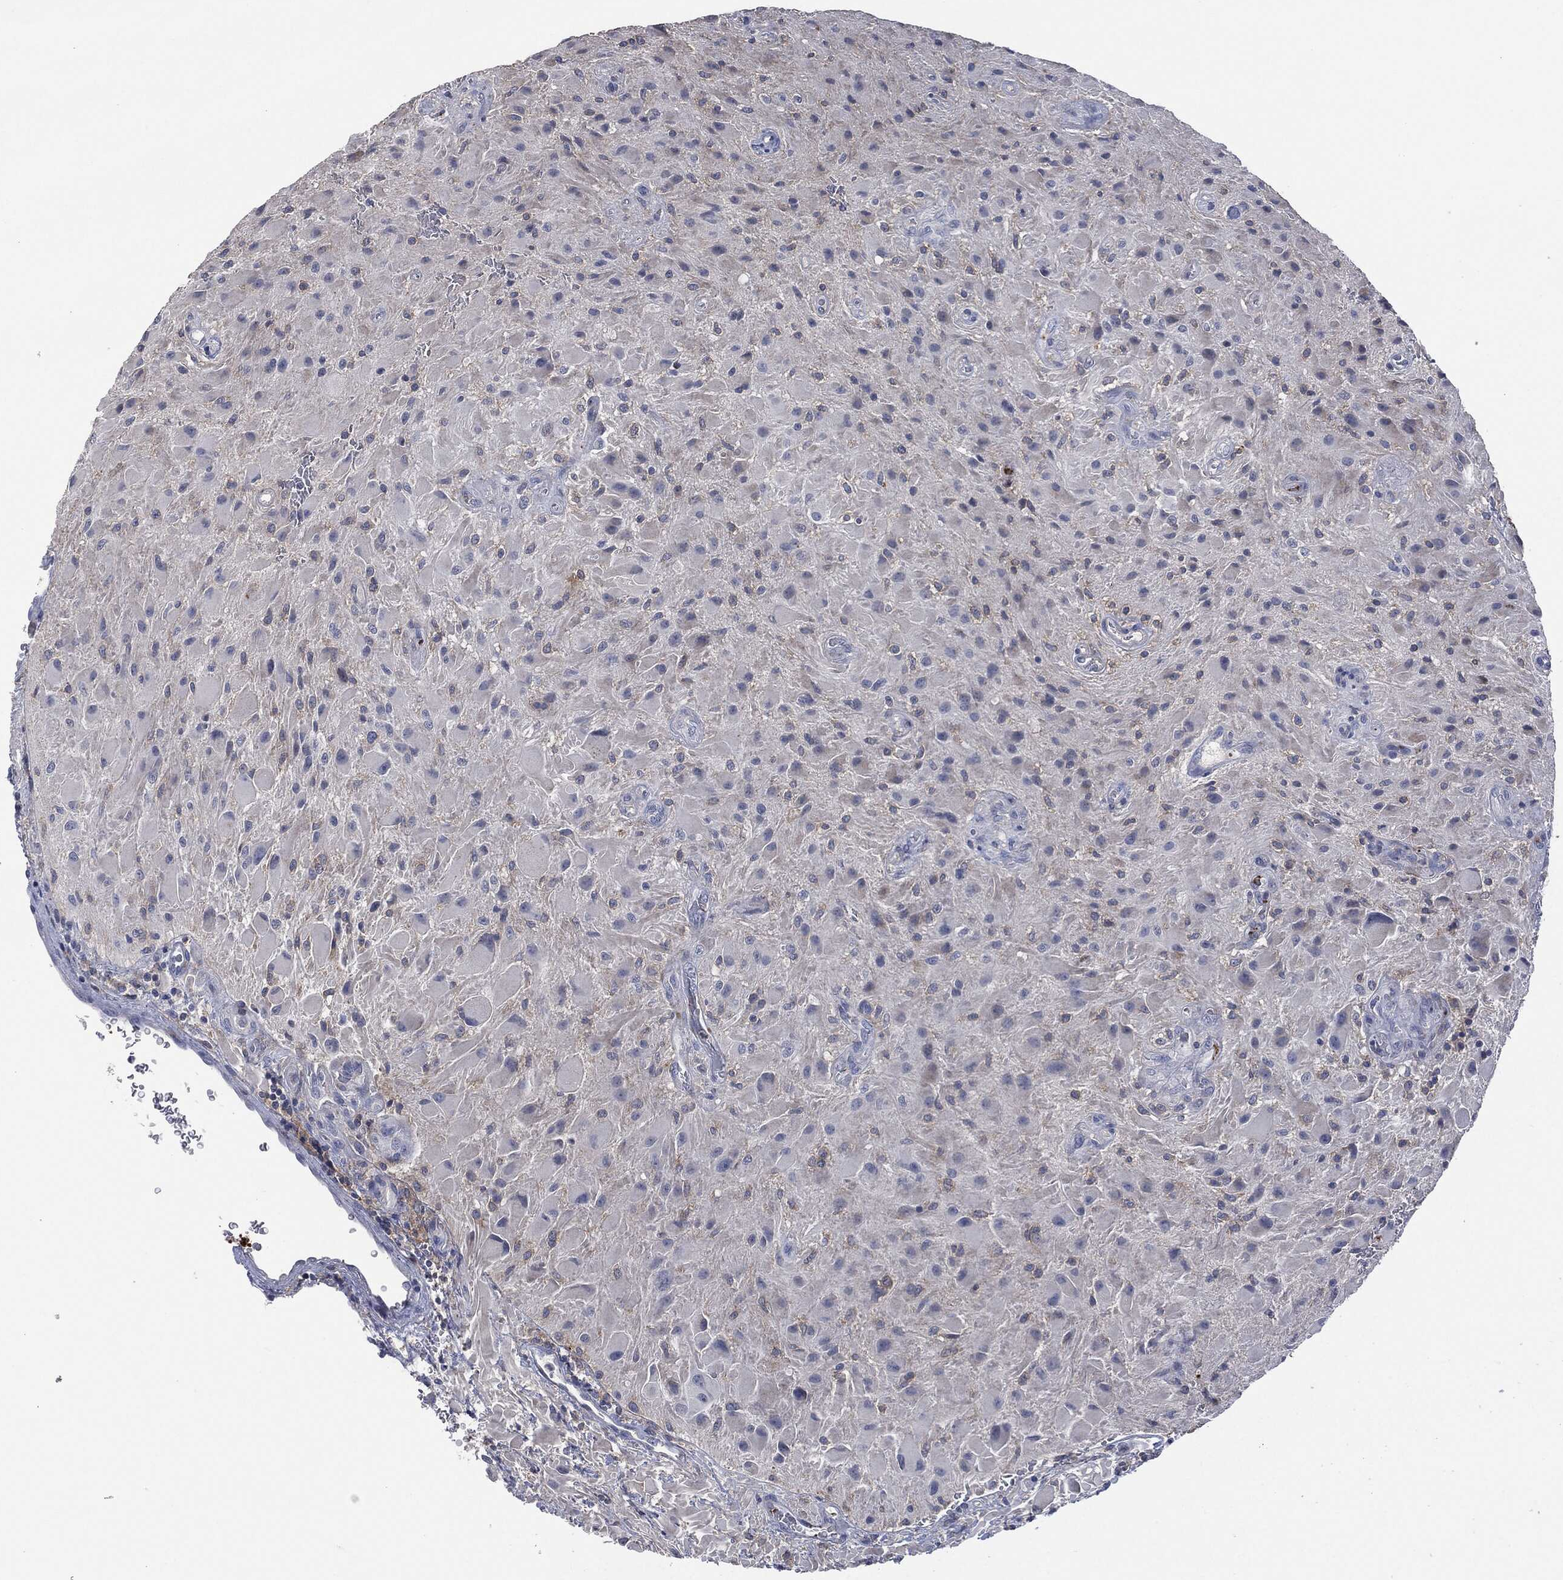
{"staining": {"intensity": "negative", "quantity": "none", "location": "none"}, "tissue": "glioma", "cell_type": "Tumor cells", "image_type": "cancer", "snomed": [{"axis": "morphology", "description": "Glioma, malignant, High grade"}, {"axis": "topography", "description": "Cerebral cortex"}], "caption": "Histopathology image shows no significant protein staining in tumor cells of malignant glioma (high-grade). Nuclei are stained in blue.", "gene": "CD33", "patient": {"sex": "male", "age": 35}}